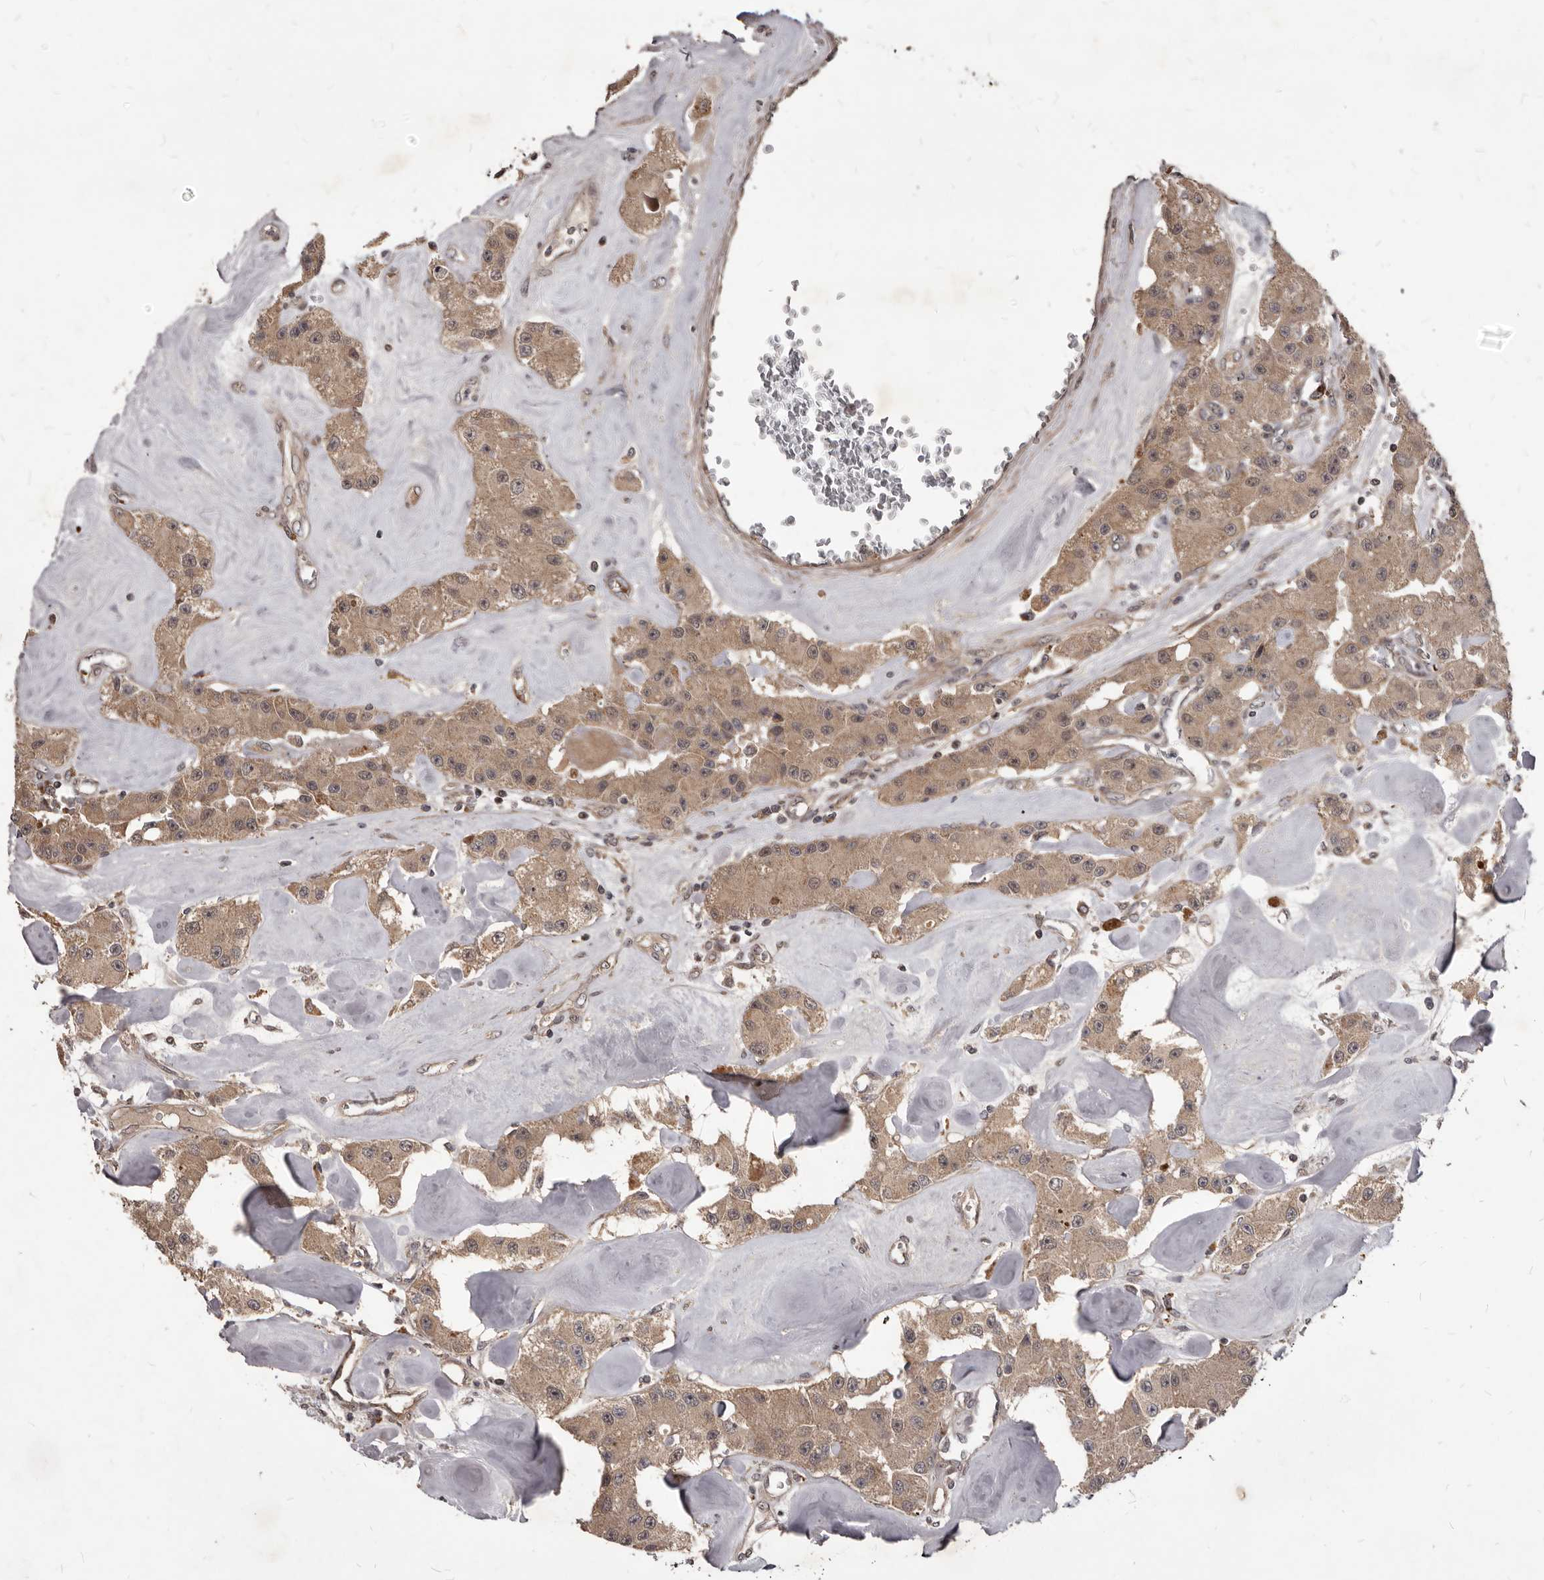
{"staining": {"intensity": "weak", "quantity": ">75%", "location": "cytoplasmic/membranous"}, "tissue": "carcinoid", "cell_type": "Tumor cells", "image_type": "cancer", "snomed": [{"axis": "morphology", "description": "Carcinoid, malignant, NOS"}, {"axis": "topography", "description": "Pancreas"}], "caption": "Brown immunohistochemical staining in human carcinoid demonstrates weak cytoplasmic/membranous expression in approximately >75% of tumor cells.", "gene": "GABPB2", "patient": {"sex": "male", "age": 41}}